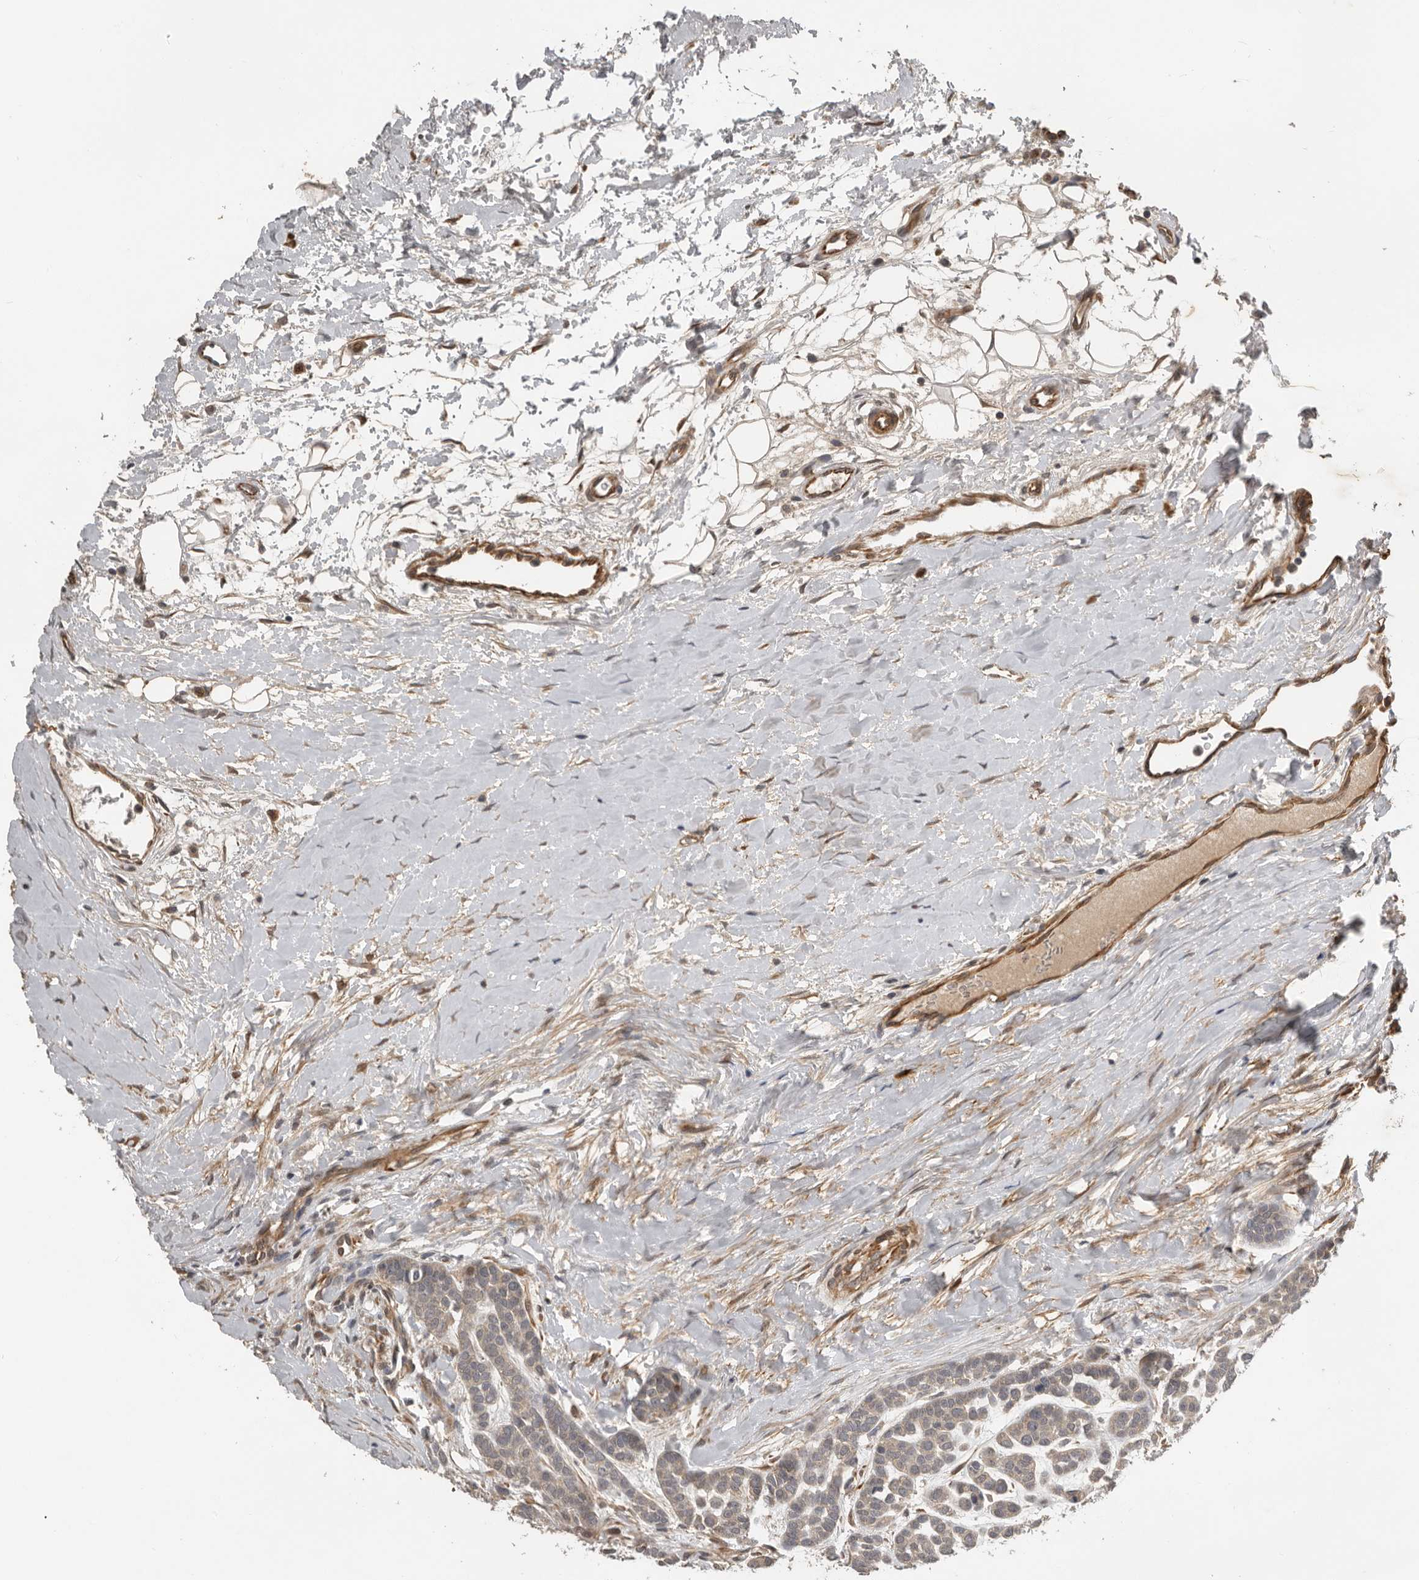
{"staining": {"intensity": "weak", "quantity": "25%-75%", "location": "cytoplasmic/membranous"}, "tissue": "head and neck cancer", "cell_type": "Tumor cells", "image_type": "cancer", "snomed": [{"axis": "morphology", "description": "Adenocarcinoma, NOS"}, {"axis": "morphology", "description": "Adenoma, NOS"}, {"axis": "topography", "description": "Head-Neck"}], "caption": "Protein staining shows weak cytoplasmic/membranous staining in about 25%-75% of tumor cells in head and neck adenoma.", "gene": "RNF157", "patient": {"sex": "female", "age": 55}}